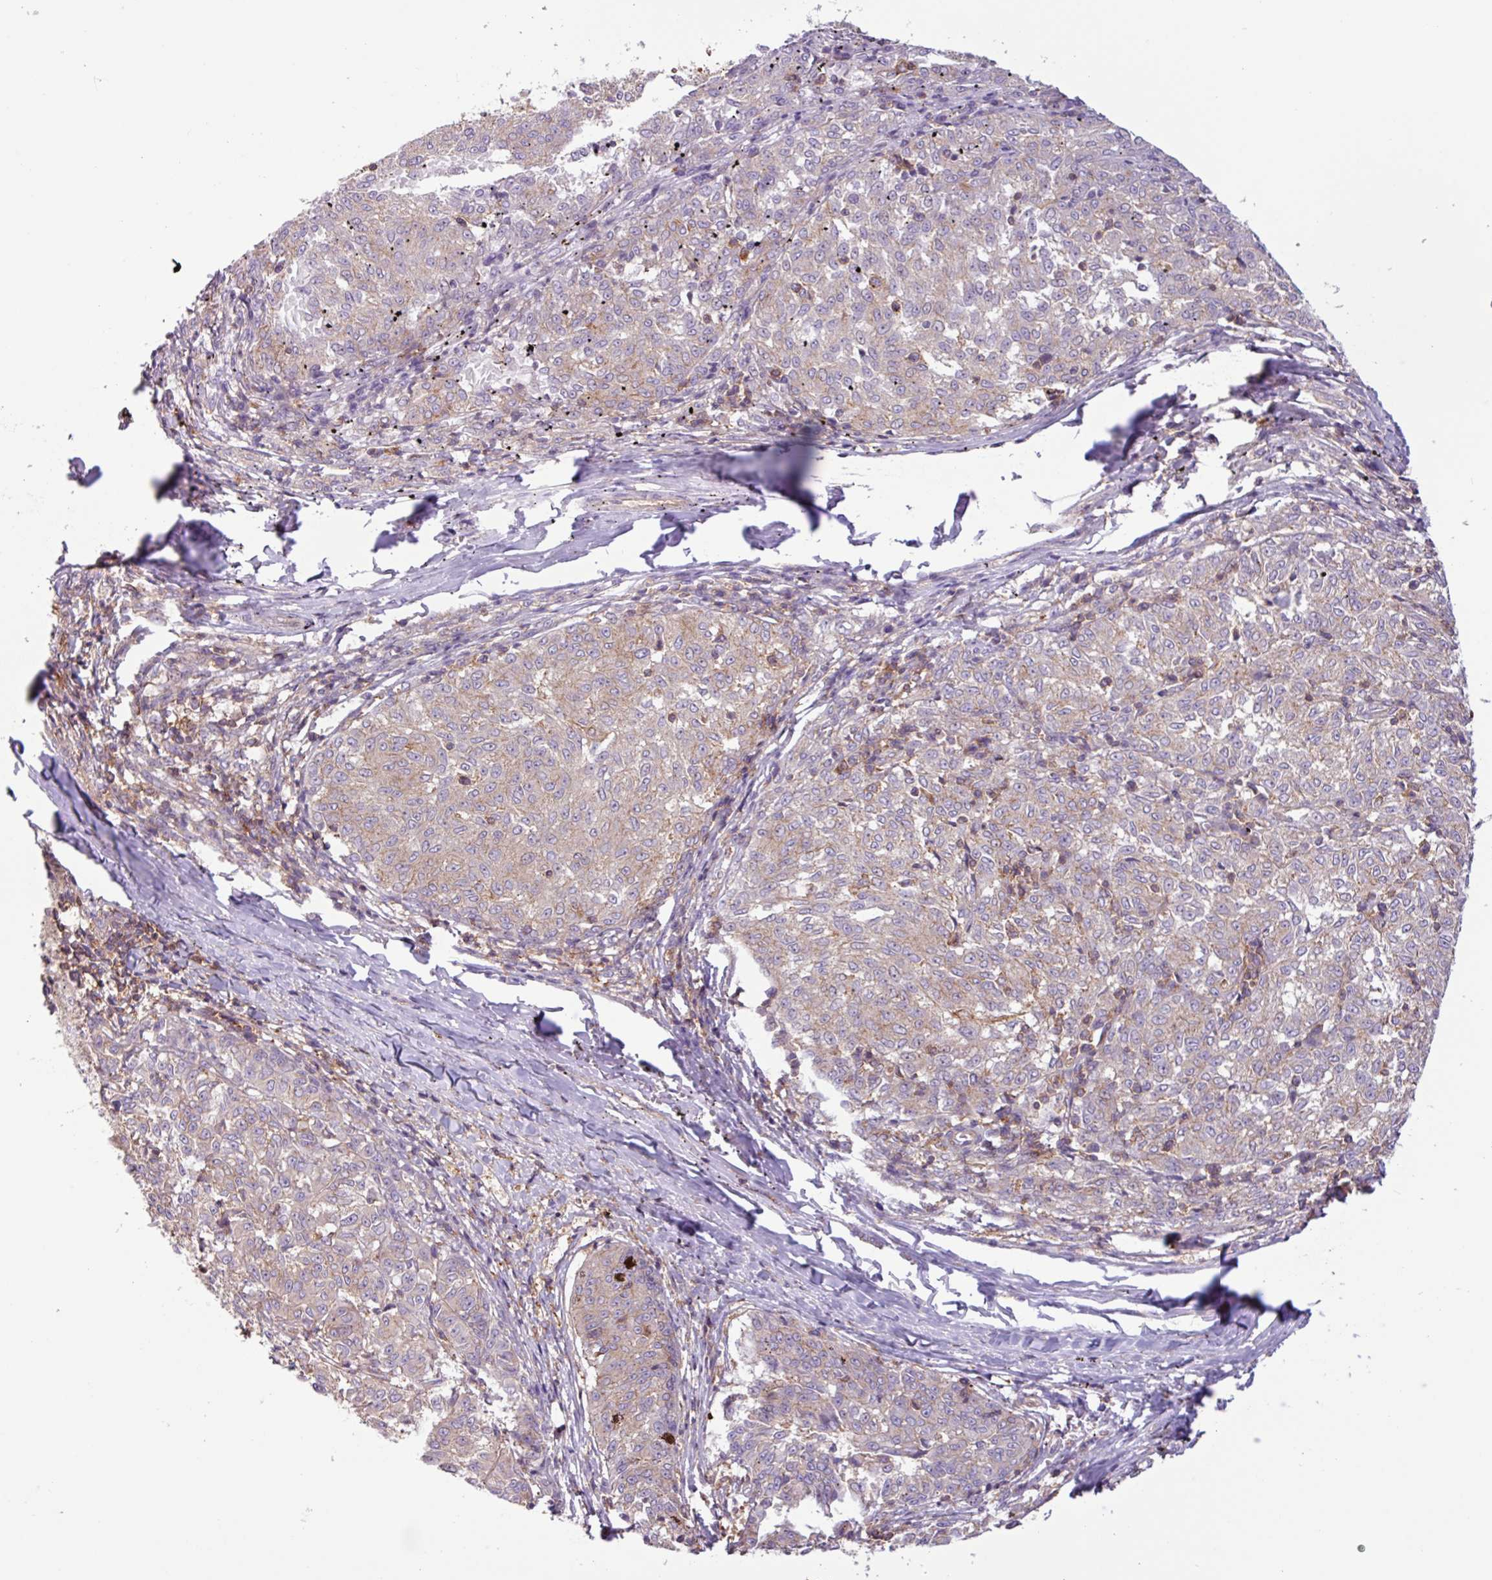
{"staining": {"intensity": "weak", "quantity": "<25%", "location": "cytoplasmic/membranous"}, "tissue": "melanoma", "cell_type": "Tumor cells", "image_type": "cancer", "snomed": [{"axis": "morphology", "description": "Malignant melanoma, NOS"}, {"axis": "topography", "description": "Skin"}], "caption": "Tumor cells are negative for brown protein staining in melanoma.", "gene": "ACTR3", "patient": {"sex": "female", "age": 72}}